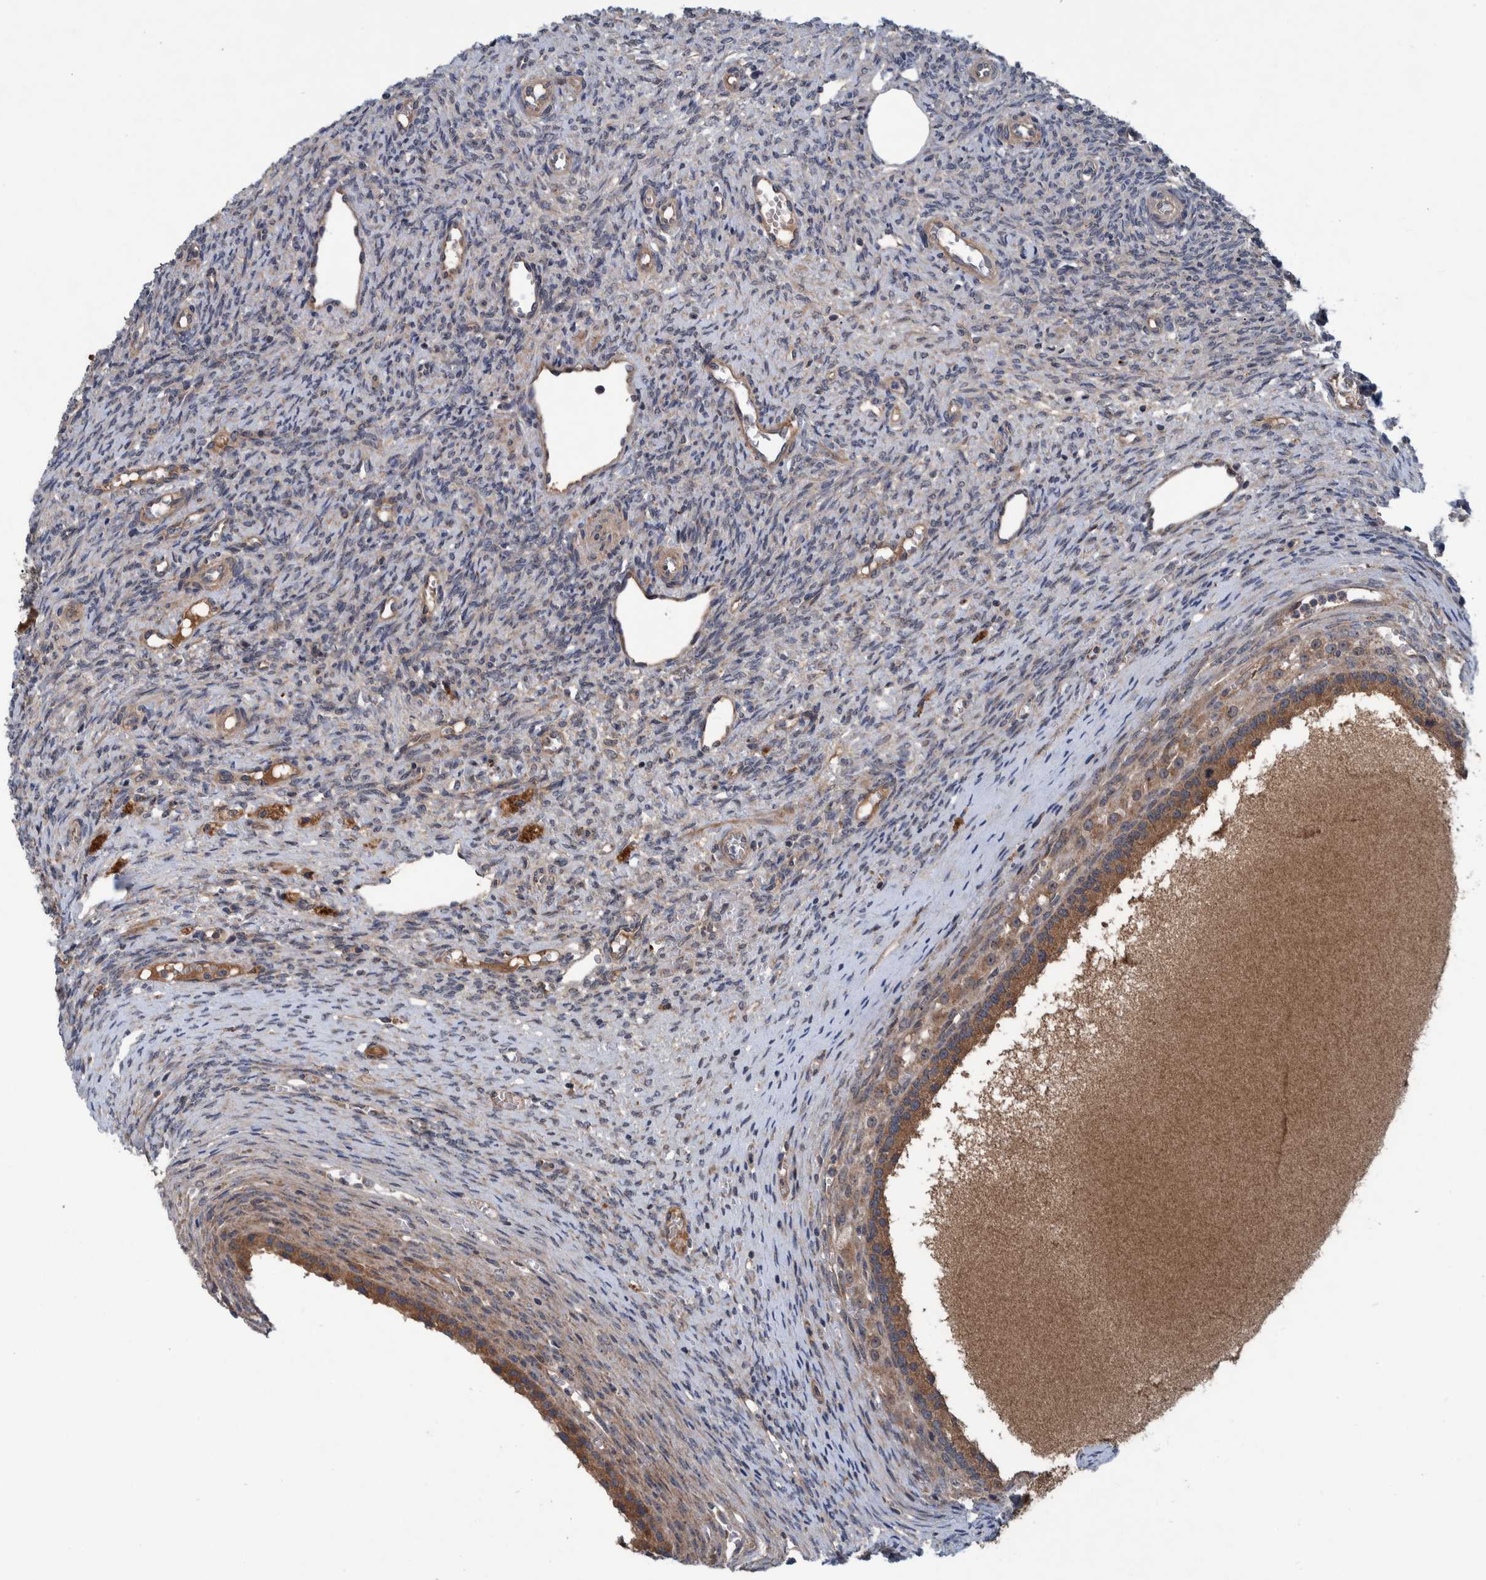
{"staining": {"intensity": "moderate", "quantity": ">75%", "location": "cytoplasmic/membranous"}, "tissue": "ovary", "cell_type": "Follicle cells", "image_type": "normal", "snomed": [{"axis": "morphology", "description": "Normal tissue, NOS"}, {"axis": "topography", "description": "Ovary"}], "caption": "Immunohistochemistry photomicrograph of unremarkable ovary: human ovary stained using IHC reveals medium levels of moderate protein expression localized specifically in the cytoplasmic/membranous of follicle cells, appearing as a cytoplasmic/membranous brown color.", "gene": "ITIH3", "patient": {"sex": "female", "age": 41}}